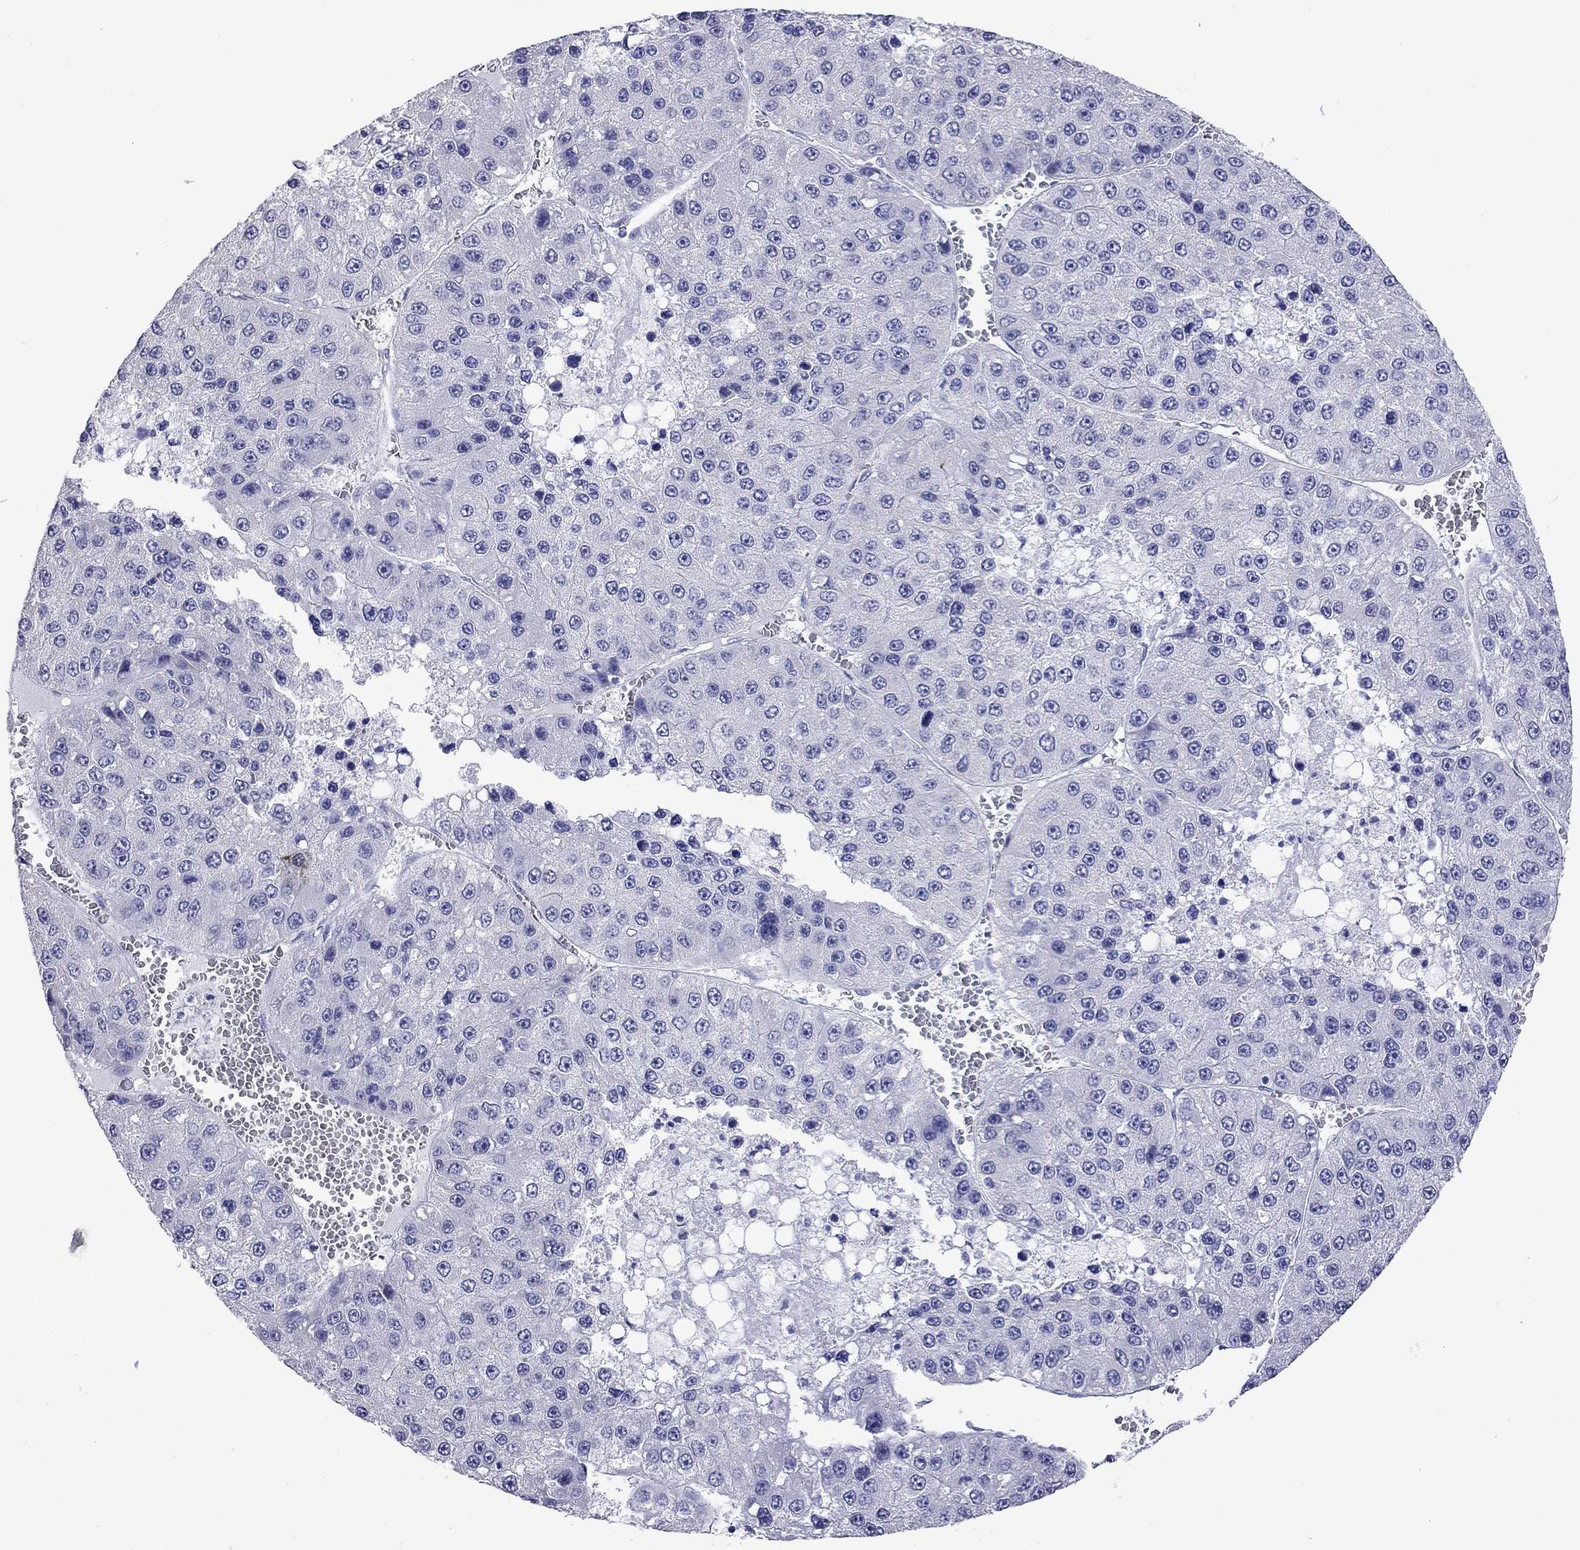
{"staining": {"intensity": "negative", "quantity": "none", "location": "none"}, "tissue": "liver cancer", "cell_type": "Tumor cells", "image_type": "cancer", "snomed": [{"axis": "morphology", "description": "Carcinoma, Hepatocellular, NOS"}, {"axis": "topography", "description": "Liver"}], "caption": "Liver cancer was stained to show a protein in brown. There is no significant expression in tumor cells. (Brightfield microscopy of DAB (3,3'-diaminobenzidine) immunohistochemistry (IHC) at high magnification).", "gene": "KIAA2012", "patient": {"sex": "female", "age": 73}}